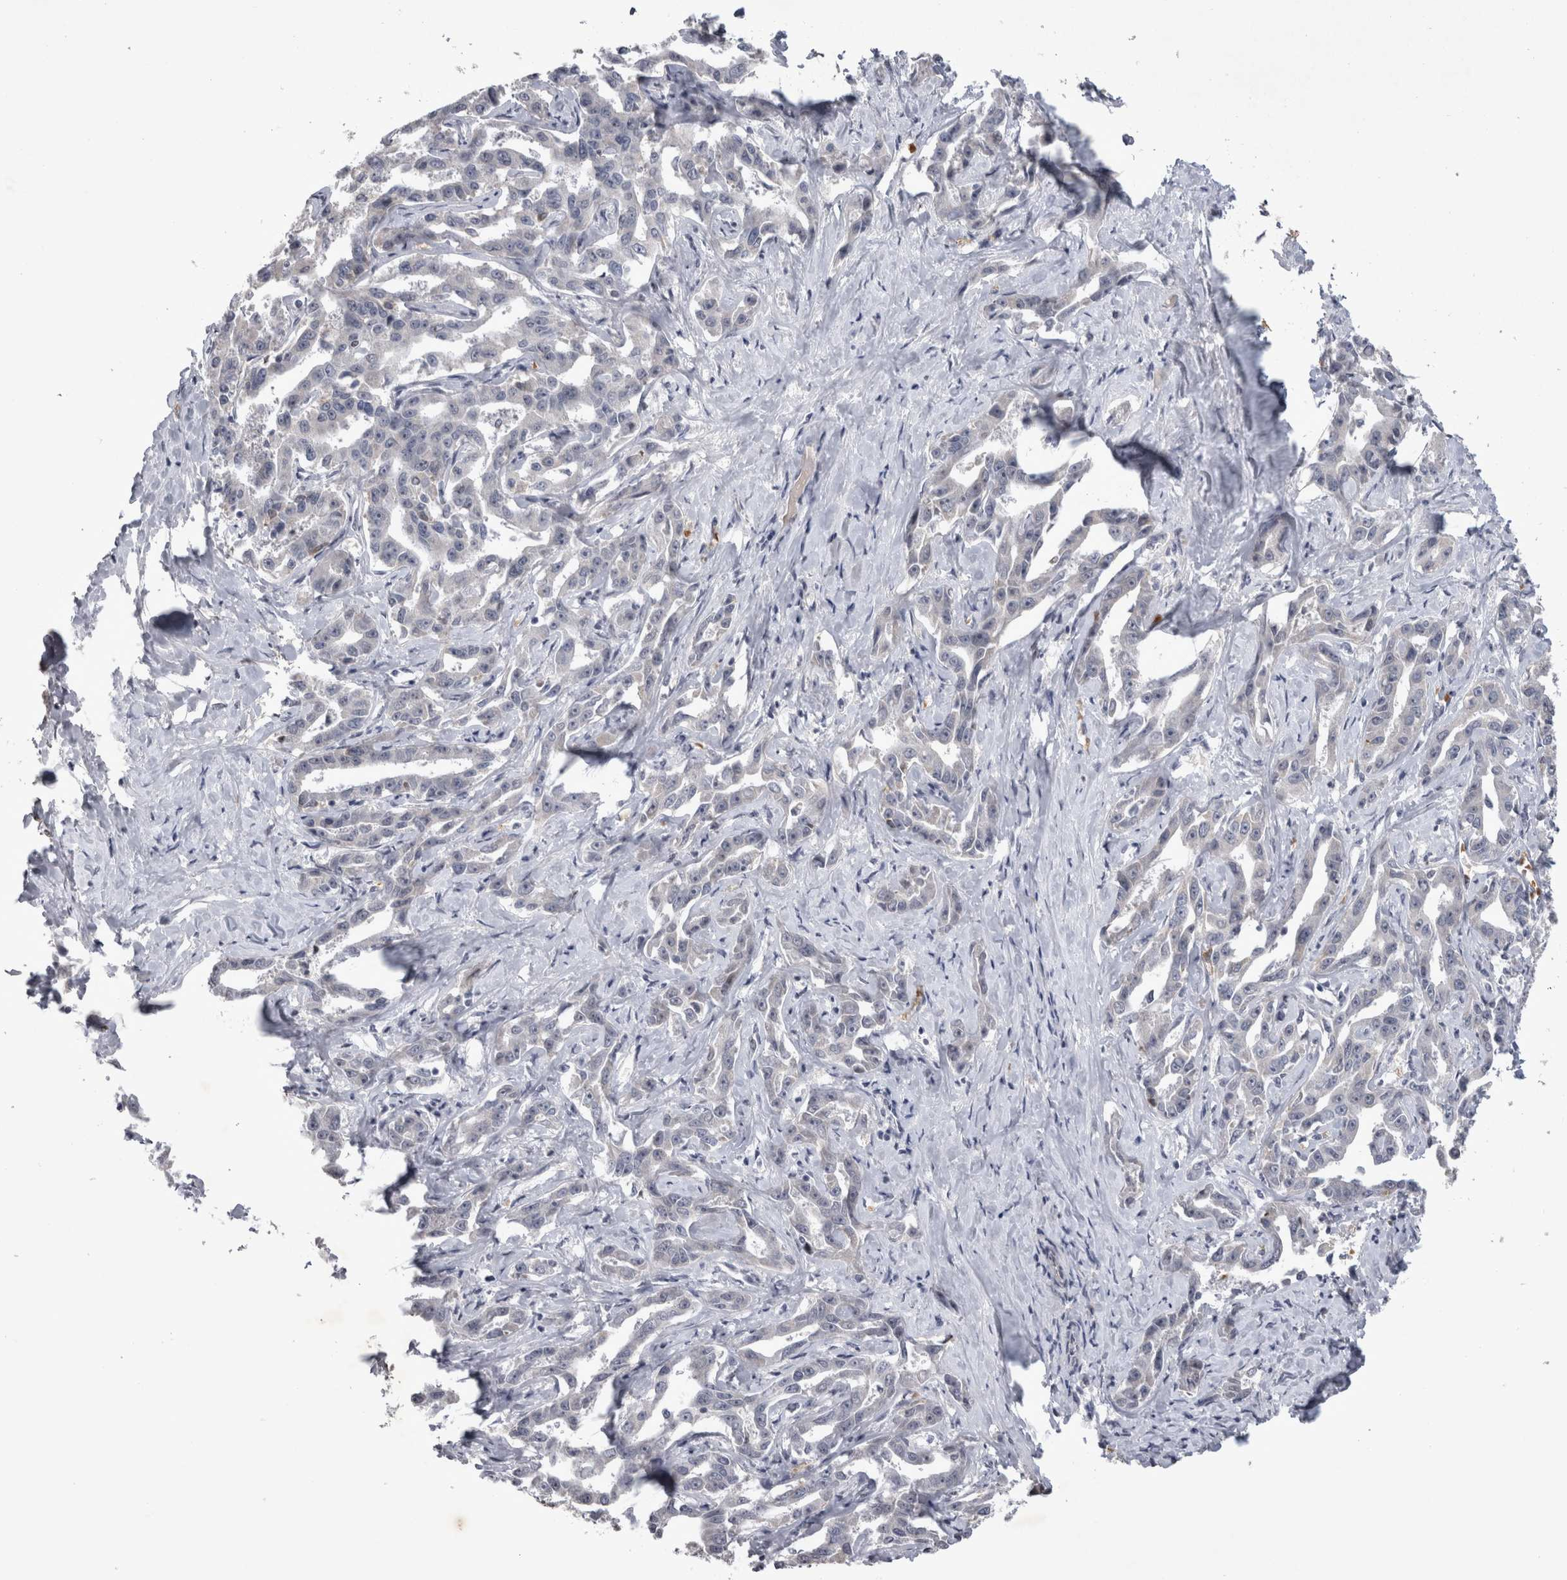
{"staining": {"intensity": "negative", "quantity": "none", "location": "none"}, "tissue": "liver cancer", "cell_type": "Tumor cells", "image_type": "cancer", "snomed": [{"axis": "morphology", "description": "Cholangiocarcinoma"}, {"axis": "topography", "description": "Liver"}], "caption": "Immunohistochemistry (IHC) histopathology image of liver cholangiocarcinoma stained for a protein (brown), which demonstrates no expression in tumor cells. (DAB (3,3'-diaminobenzidine) immunohistochemistry (IHC) visualized using brightfield microscopy, high magnification).", "gene": "IFI44", "patient": {"sex": "male", "age": 59}}